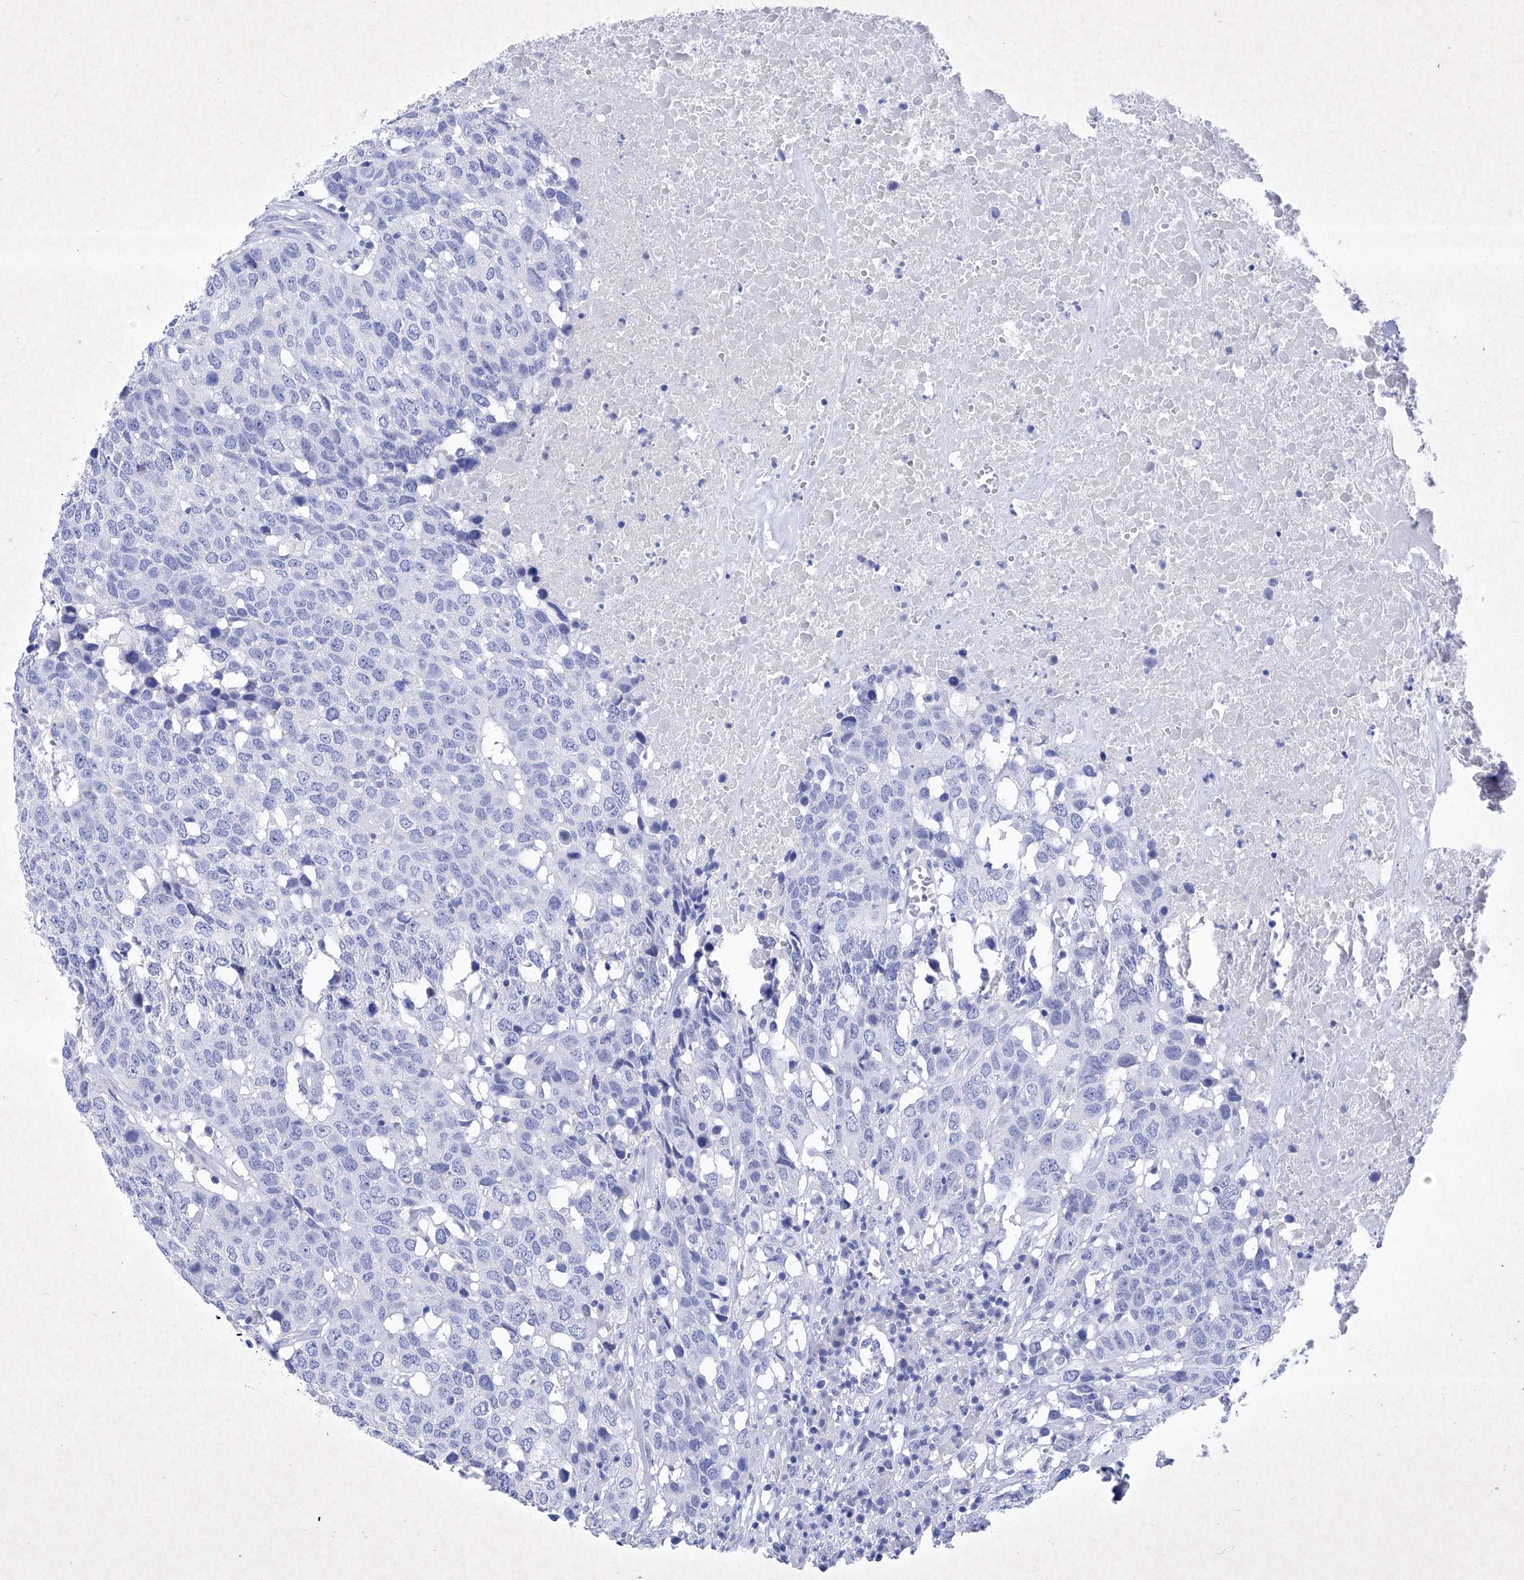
{"staining": {"intensity": "negative", "quantity": "none", "location": "none"}, "tissue": "head and neck cancer", "cell_type": "Tumor cells", "image_type": "cancer", "snomed": [{"axis": "morphology", "description": "Squamous cell carcinoma, NOS"}, {"axis": "topography", "description": "Head-Neck"}], "caption": "Tumor cells show no significant protein positivity in squamous cell carcinoma (head and neck). The staining was performed using DAB to visualize the protein expression in brown, while the nuclei were stained in blue with hematoxylin (Magnification: 20x).", "gene": "BARX2", "patient": {"sex": "male", "age": 66}}